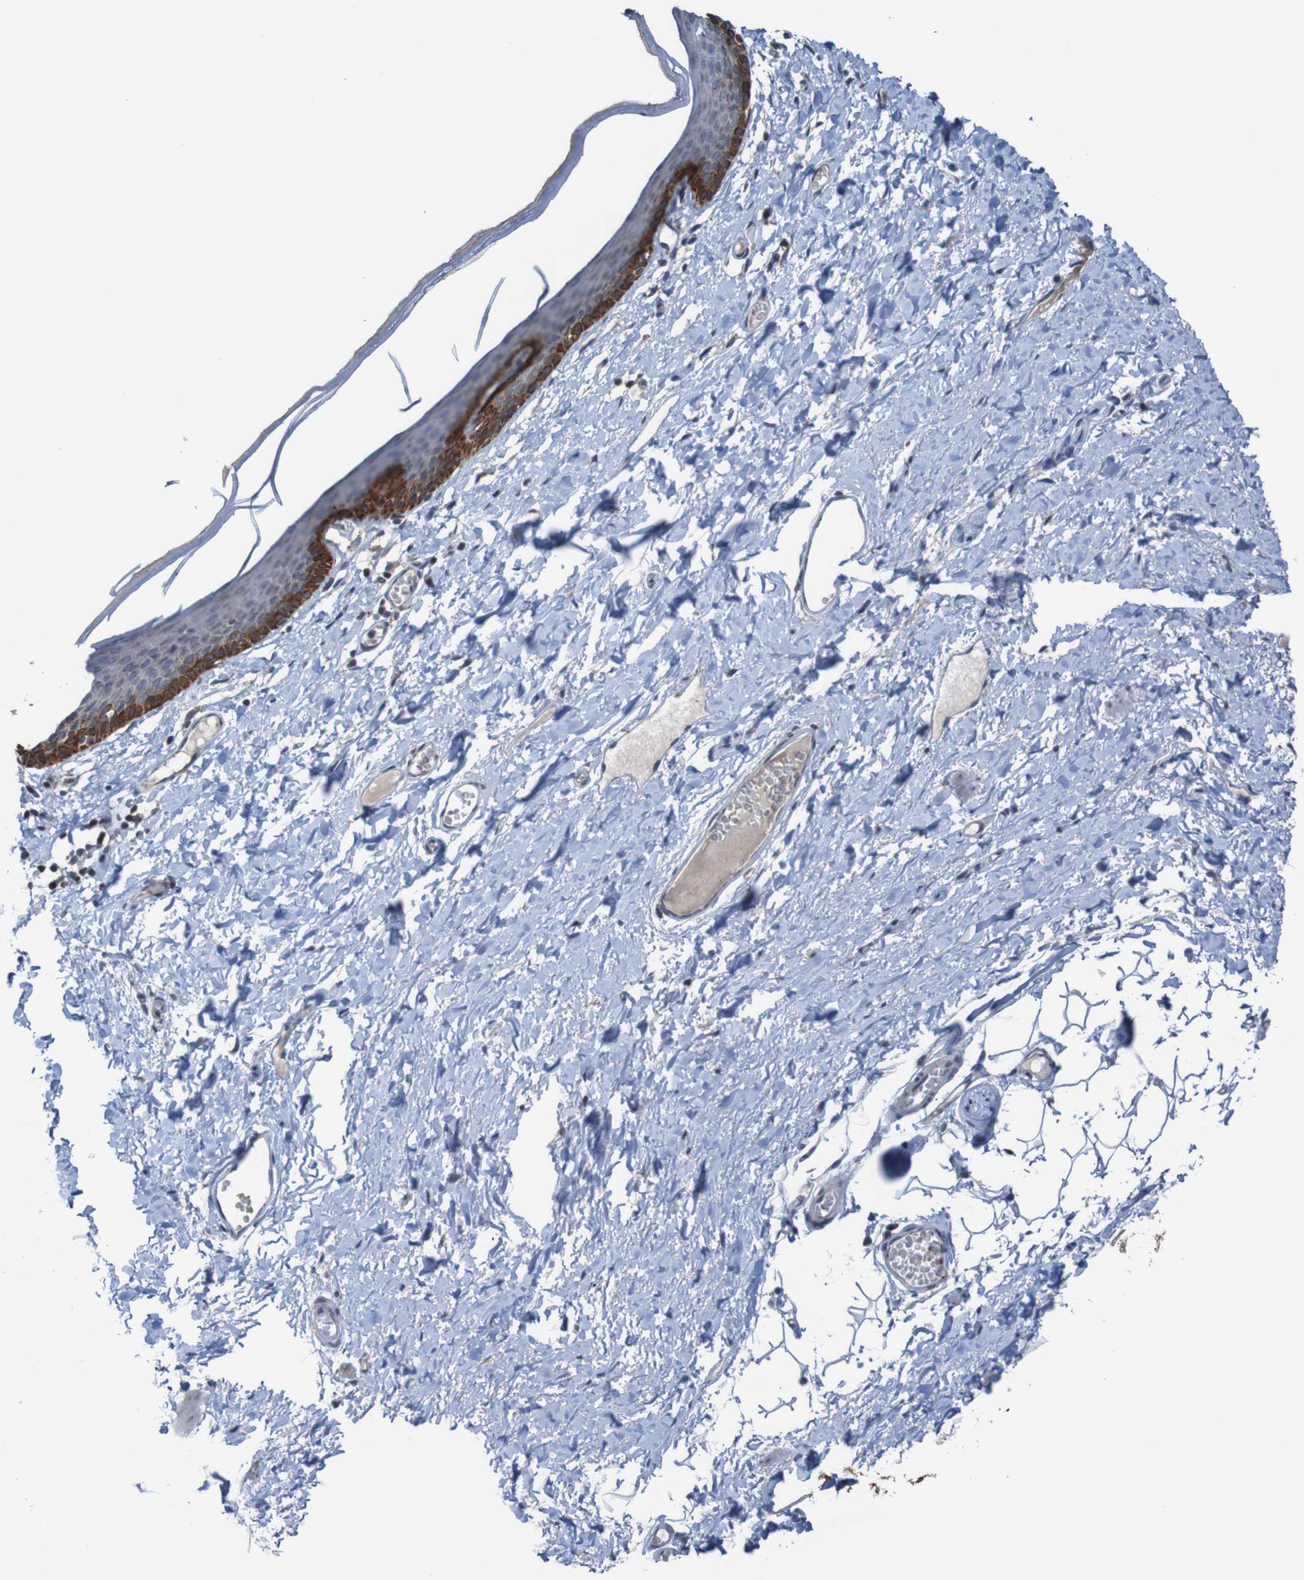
{"staining": {"intensity": "strong", "quantity": "25%-75%", "location": "cytoplasmic/membranous"}, "tissue": "skin", "cell_type": "Epidermal cells", "image_type": "normal", "snomed": [{"axis": "morphology", "description": "Normal tissue, NOS"}, {"axis": "topography", "description": "Vulva"}], "caption": "This is an image of immunohistochemistry staining of normal skin, which shows strong expression in the cytoplasmic/membranous of epidermal cells.", "gene": "UNG", "patient": {"sex": "female", "age": 54}}